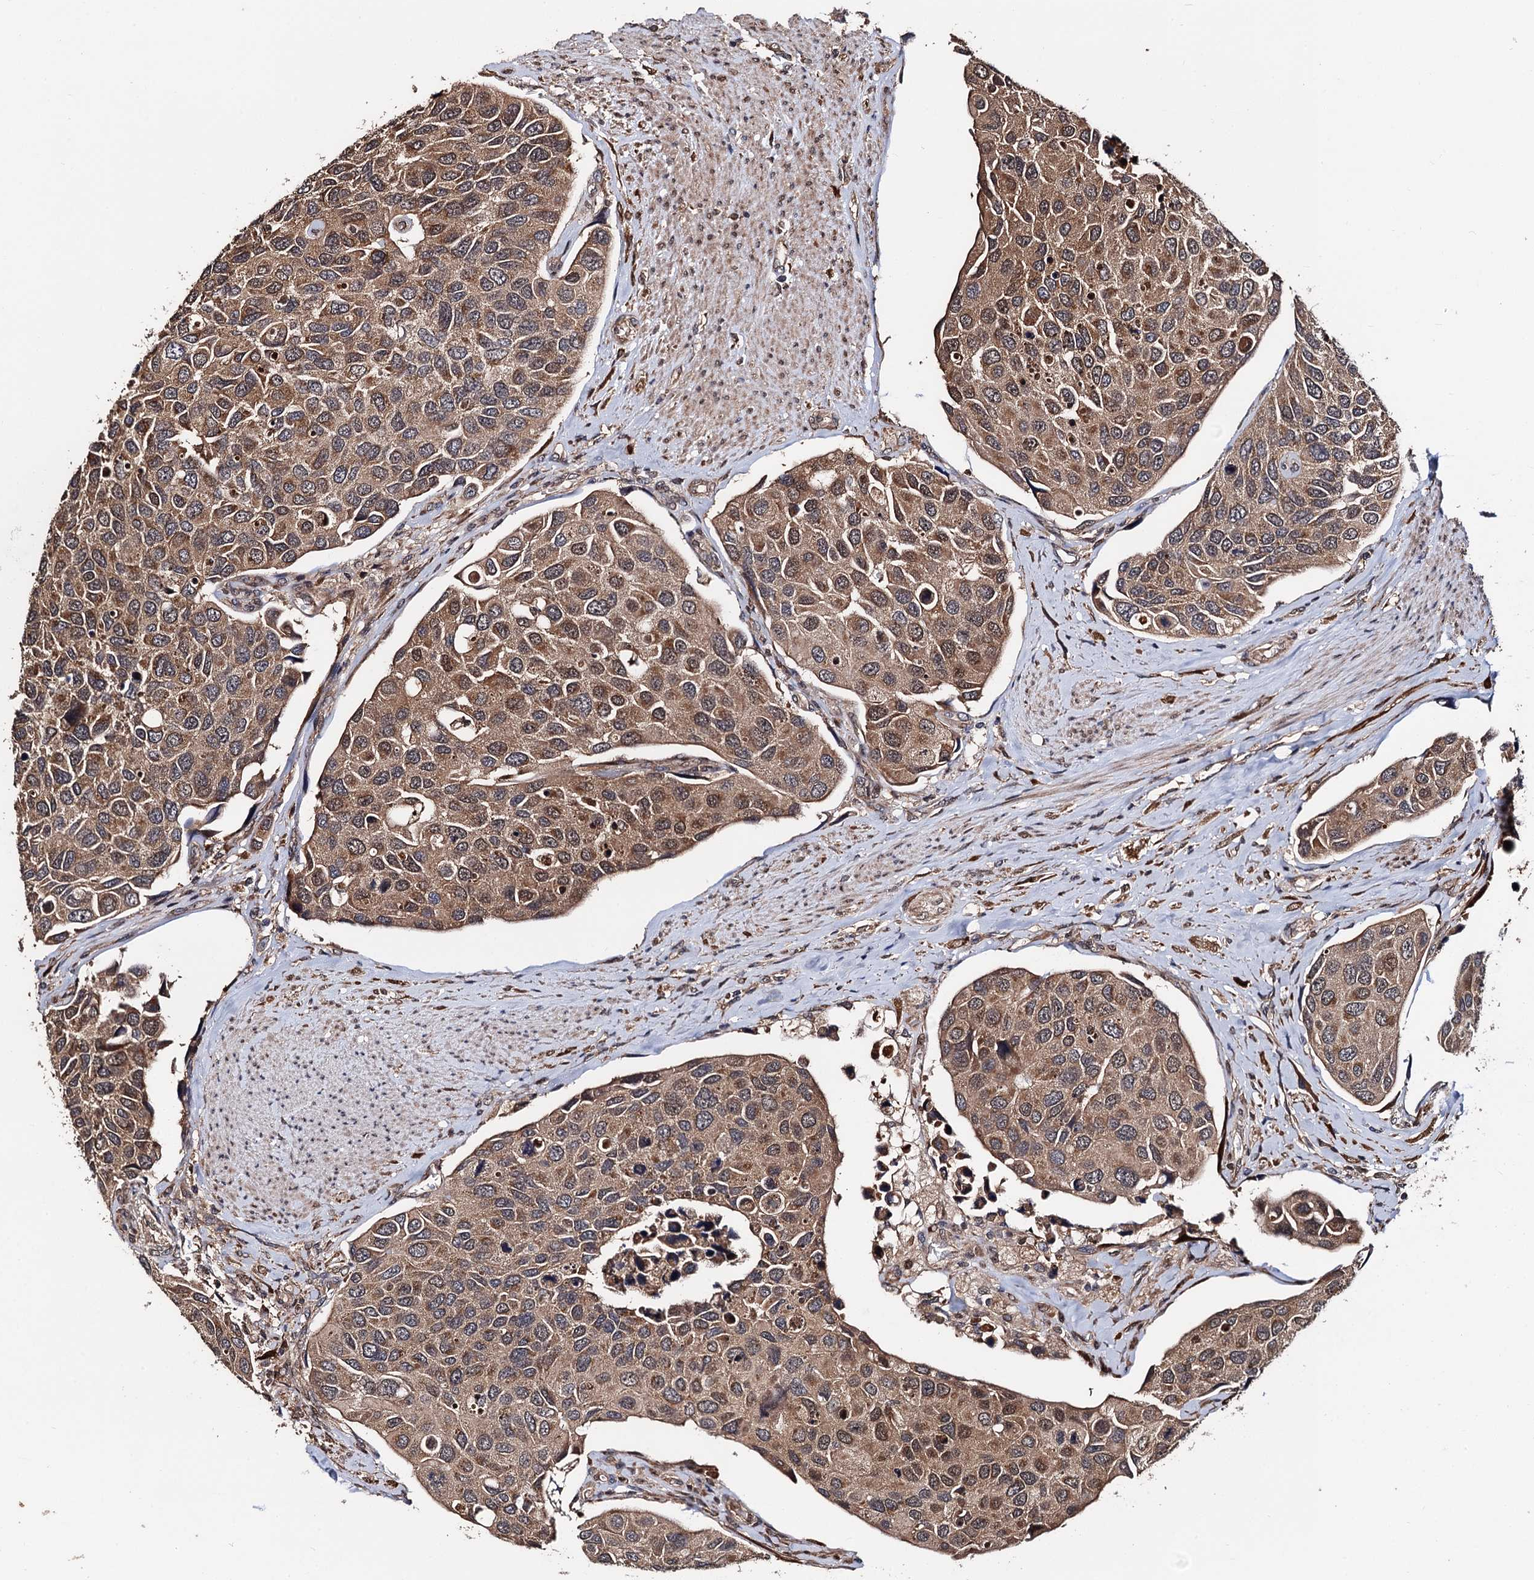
{"staining": {"intensity": "moderate", "quantity": ">75%", "location": "cytoplasmic/membranous"}, "tissue": "urothelial cancer", "cell_type": "Tumor cells", "image_type": "cancer", "snomed": [{"axis": "morphology", "description": "Urothelial carcinoma, High grade"}, {"axis": "topography", "description": "Urinary bladder"}], "caption": "Moderate cytoplasmic/membranous protein staining is appreciated in approximately >75% of tumor cells in urothelial cancer.", "gene": "MIER2", "patient": {"sex": "male", "age": 74}}